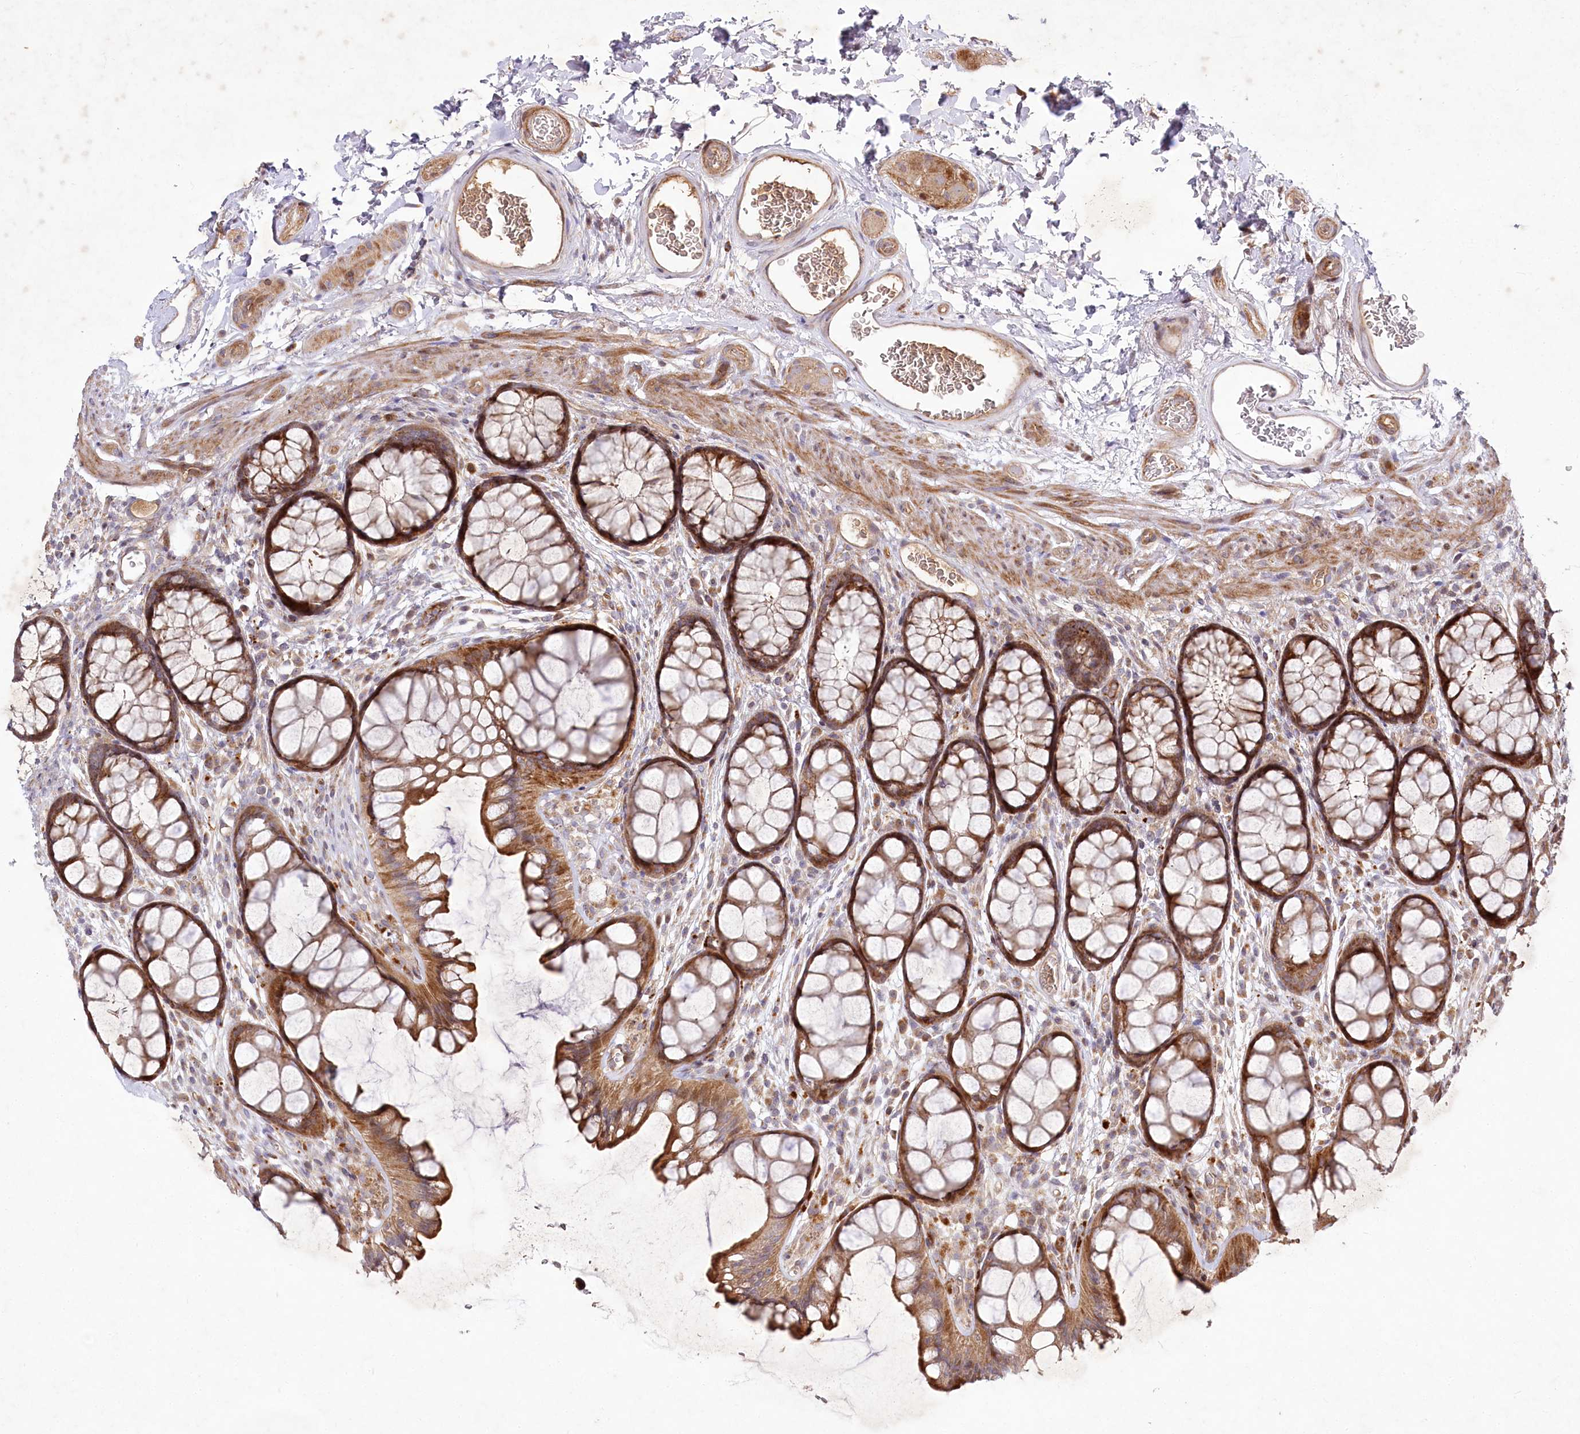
{"staining": {"intensity": "moderate", "quantity": ">75%", "location": "cytoplasmic/membranous"}, "tissue": "colon", "cell_type": "Endothelial cells", "image_type": "normal", "snomed": [{"axis": "morphology", "description": "Normal tissue, NOS"}, {"axis": "topography", "description": "Colon"}], "caption": "An image of colon stained for a protein demonstrates moderate cytoplasmic/membranous brown staining in endothelial cells. Ihc stains the protein of interest in brown and the nuclei are stained blue.", "gene": "PSTK", "patient": {"sex": "female", "age": 82}}